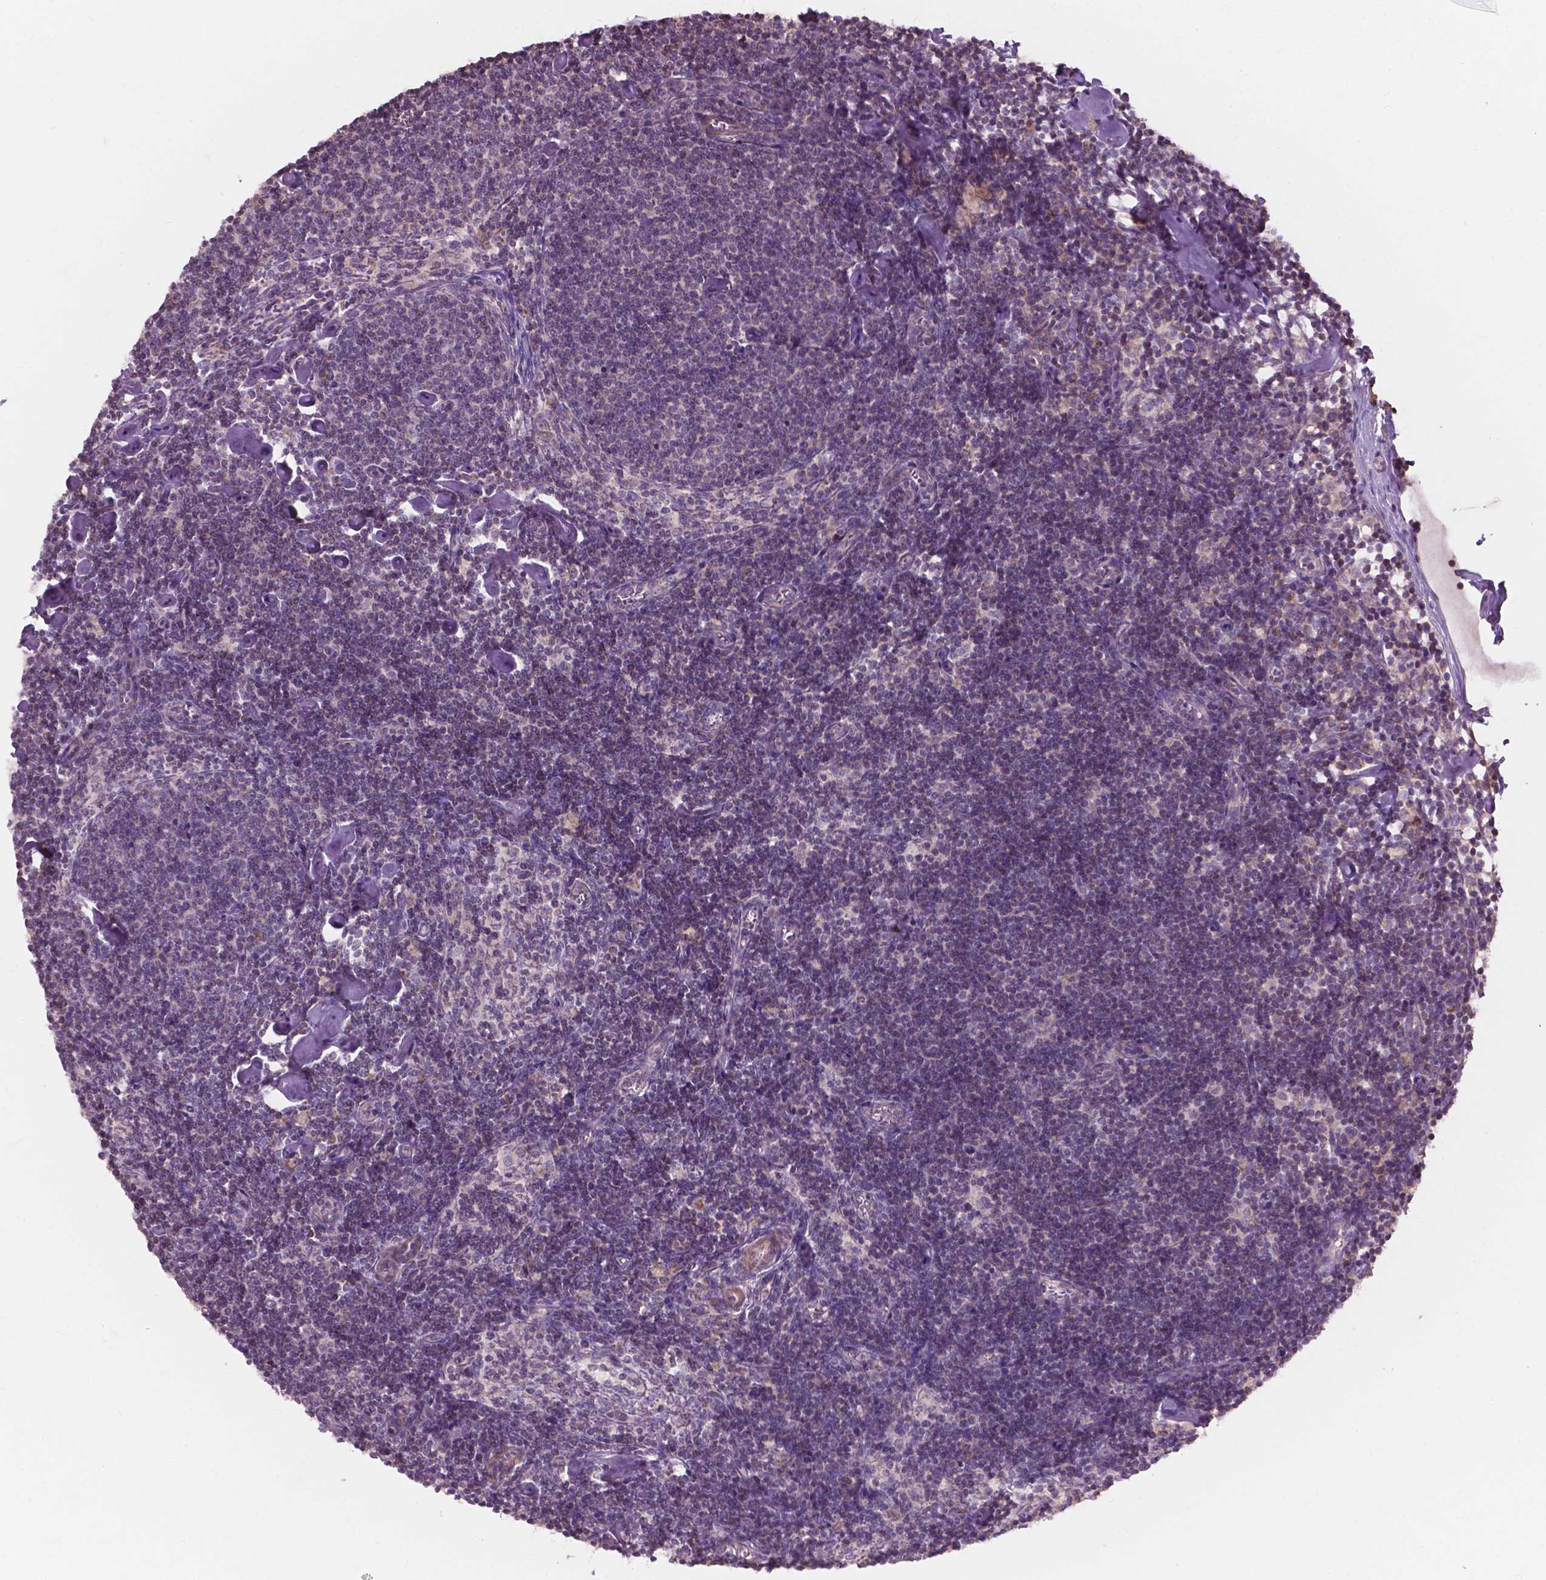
{"staining": {"intensity": "negative", "quantity": "none", "location": "none"}, "tissue": "lymph node", "cell_type": "Germinal center cells", "image_type": "normal", "snomed": [{"axis": "morphology", "description": "Normal tissue, NOS"}, {"axis": "topography", "description": "Lymph node"}], "caption": "Immunohistochemical staining of unremarkable human lymph node shows no significant positivity in germinal center cells. (Immunohistochemistry, brightfield microscopy, high magnification).", "gene": "NDUFA10", "patient": {"sex": "female", "age": 42}}